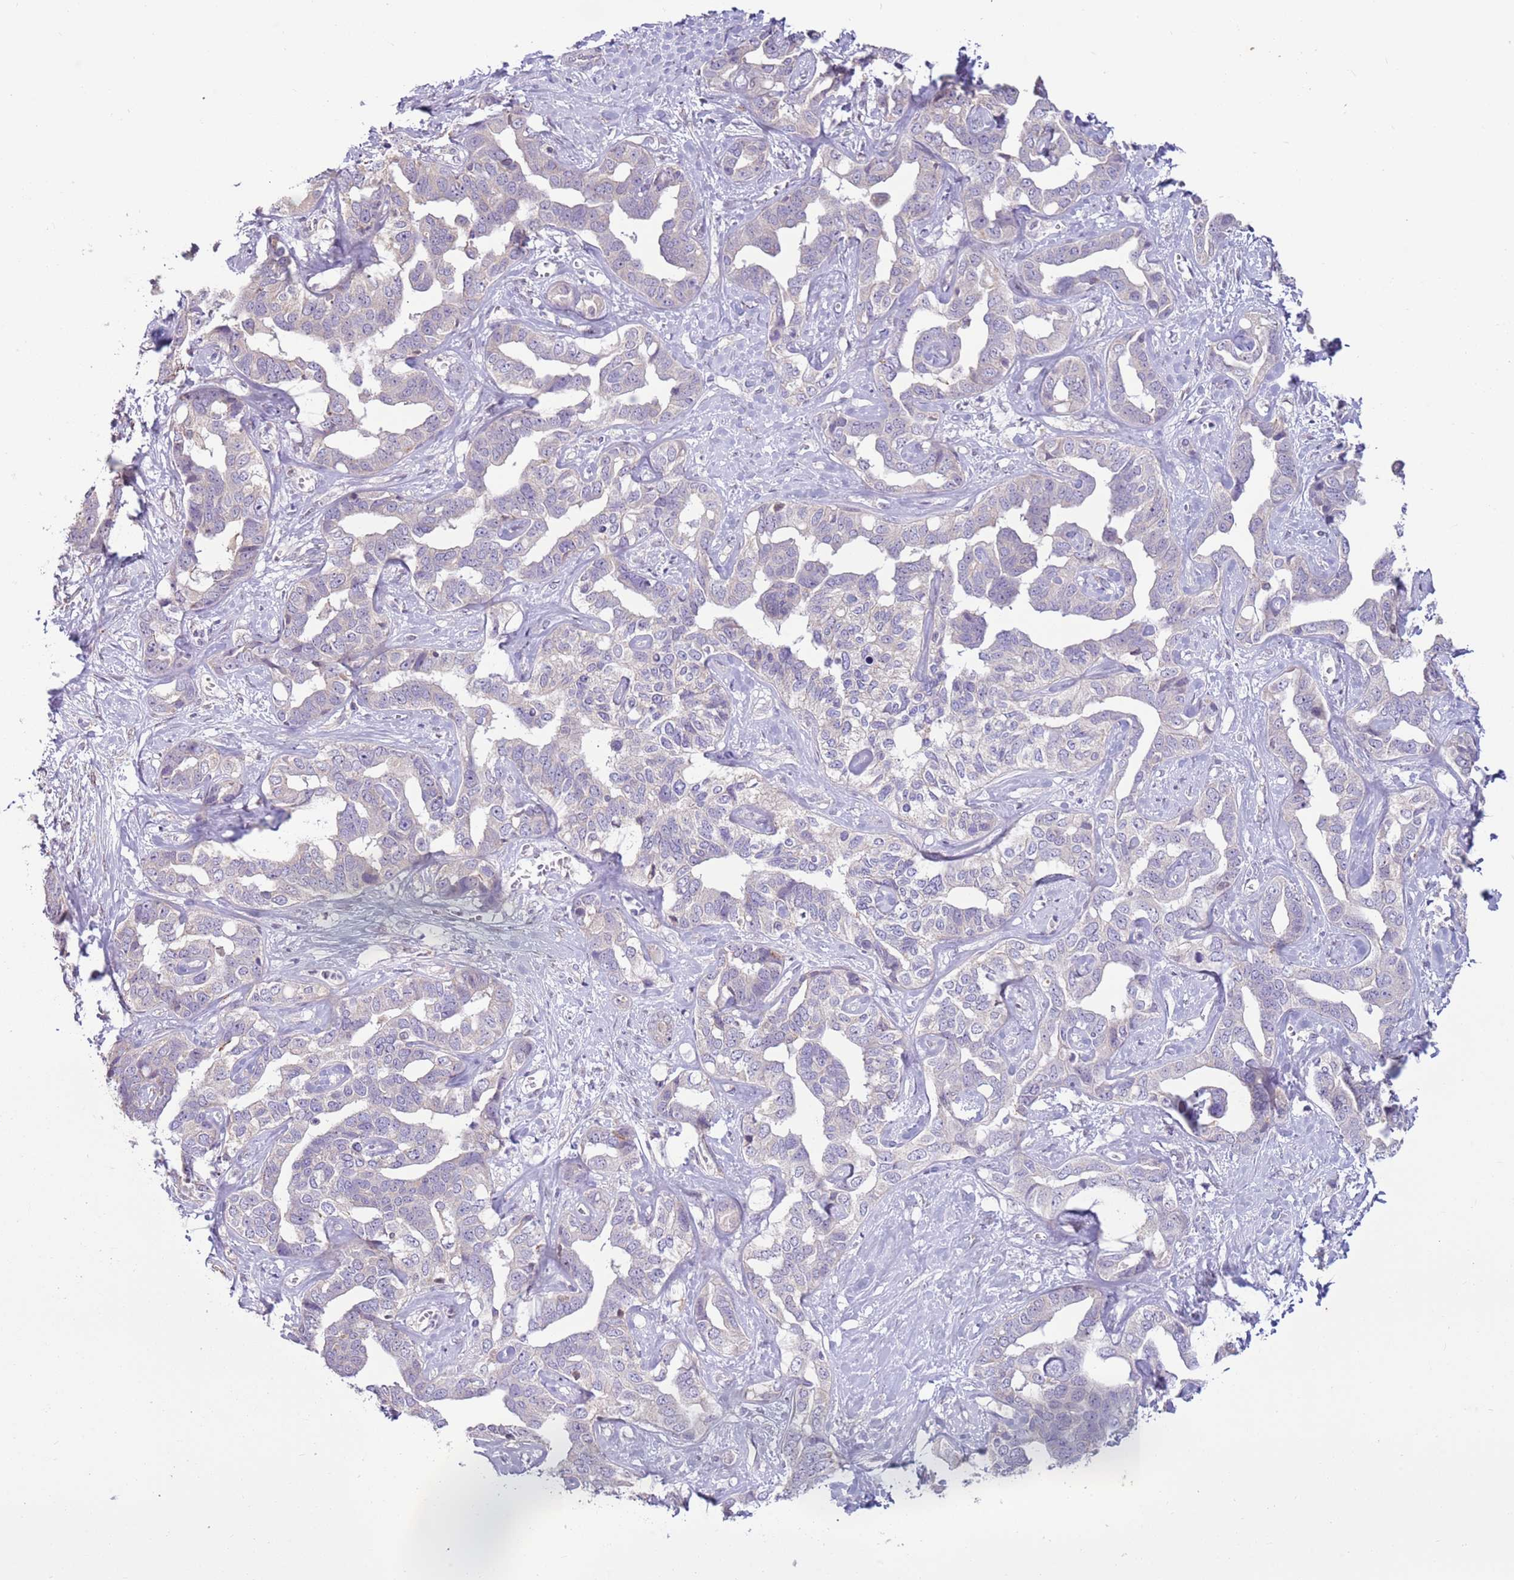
{"staining": {"intensity": "negative", "quantity": "none", "location": "none"}, "tissue": "liver cancer", "cell_type": "Tumor cells", "image_type": "cancer", "snomed": [{"axis": "morphology", "description": "Cholangiocarcinoma"}, {"axis": "topography", "description": "Liver"}], "caption": "IHC micrograph of human liver cancer (cholangiocarcinoma) stained for a protein (brown), which shows no expression in tumor cells. (Stains: DAB immunohistochemistry (IHC) with hematoxylin counter stain, Microscopy: brightfield microscopy at high magnification).", "gene": "CAPN9", "patient": {"sex": "male", "age": 59}}